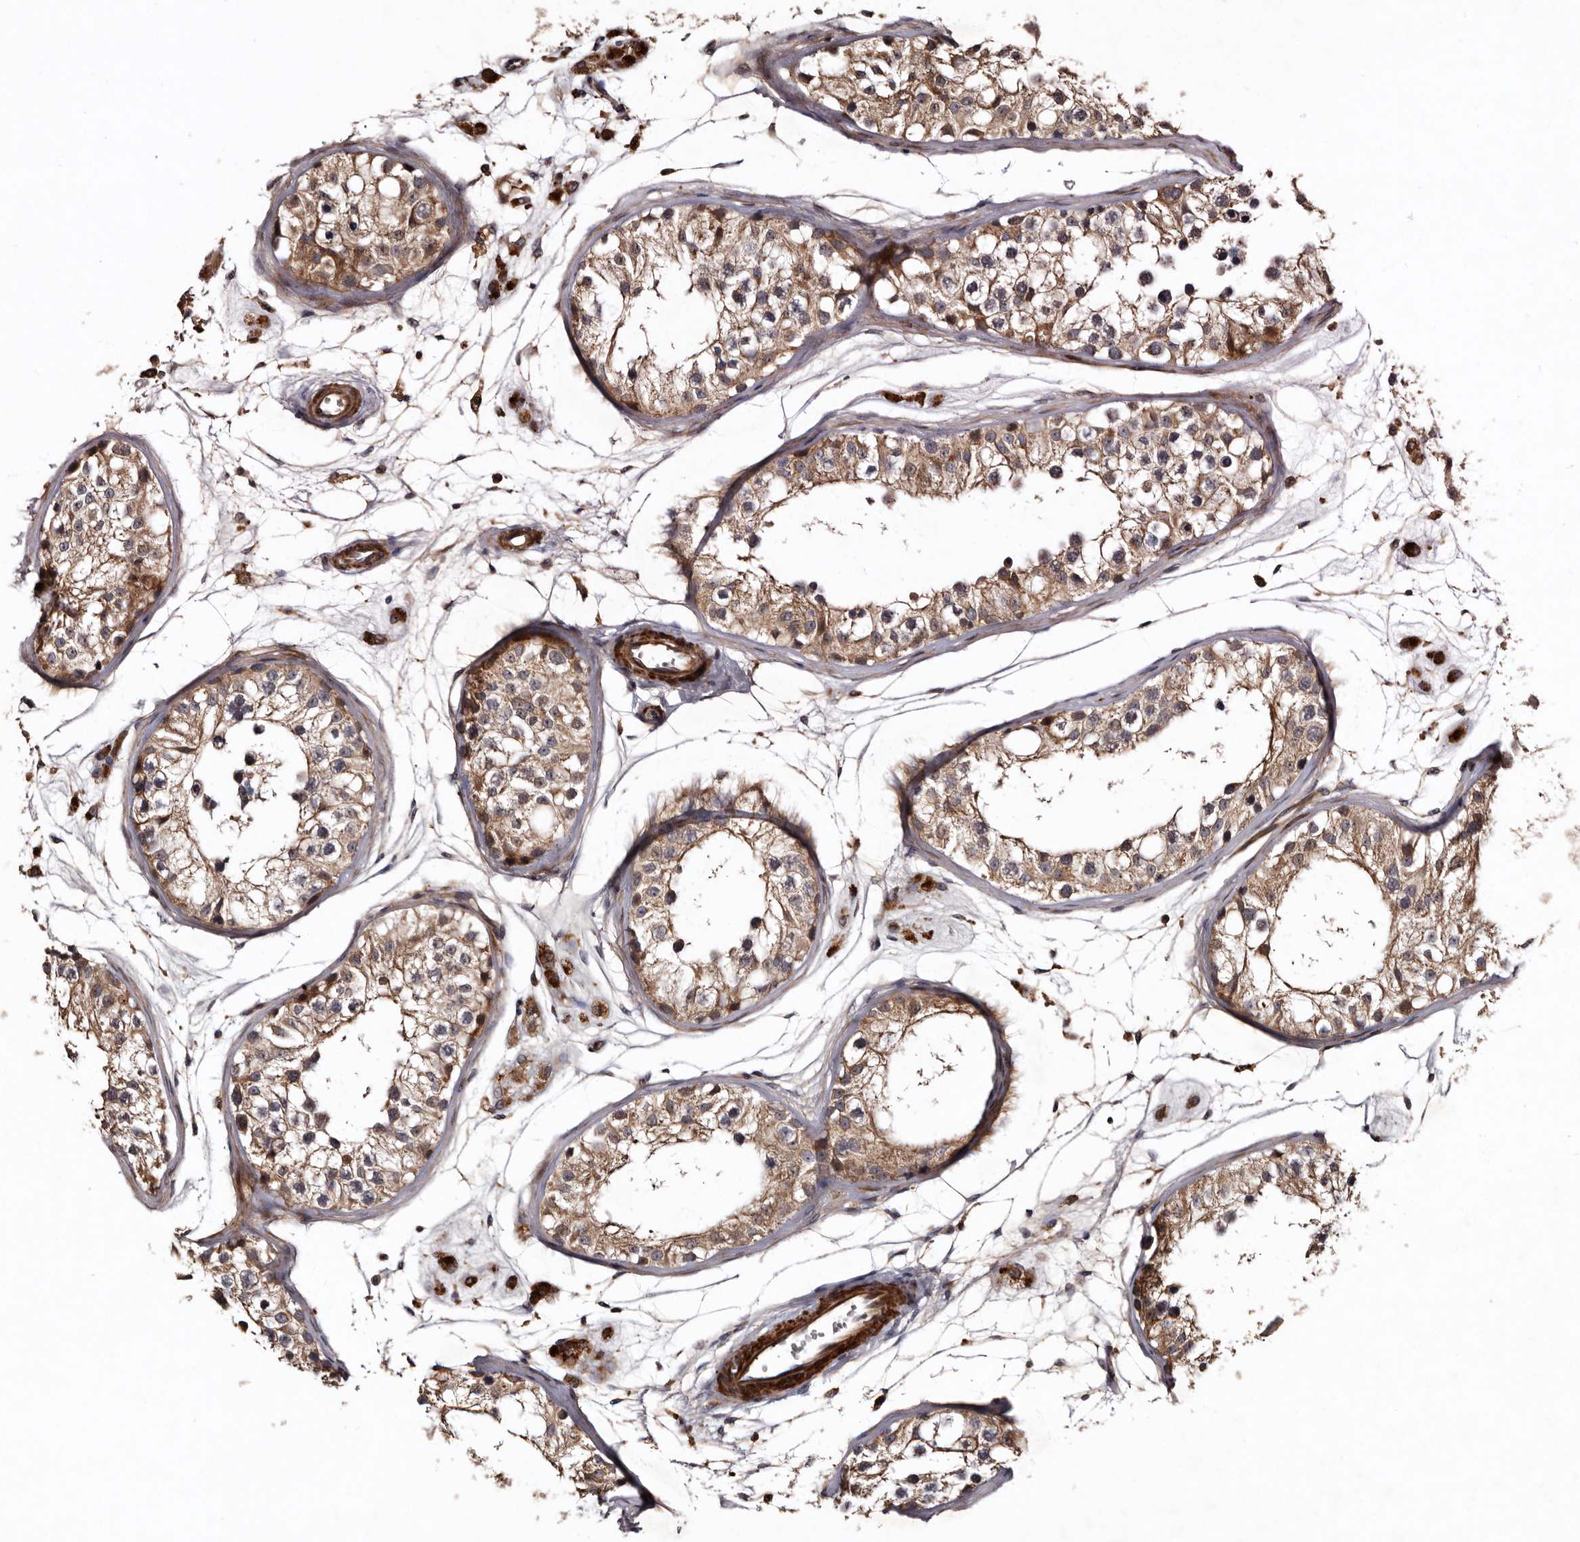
{"staining": {"intensity": "moderate", "quantity": ">75%", "location": "cytoplasmic/membranous"}, "tissue": "testis", "cell_type": "Cells in seminiferous ducts", "image_type": "normal", "snomed": [{"axis": "morphology", "description": "Normal tissue, NOS"}, {"axis": "morphology", "description": "Adenocarcinoma, metastatic, NOS"}, {"axis": "topography", "description": "Testis"}], "caption": "Unremarkable testis displays moderate cytoplasmic/membranous staining in about >75% of cells in seminiferous ducts The protein of interest is stained brown, and the nuclei are stained in blue (DAB IHC with brightfield microscopy, high magnification)..", "gene": "PRKD3", "patient": {"sex": "male", "age": 26}}